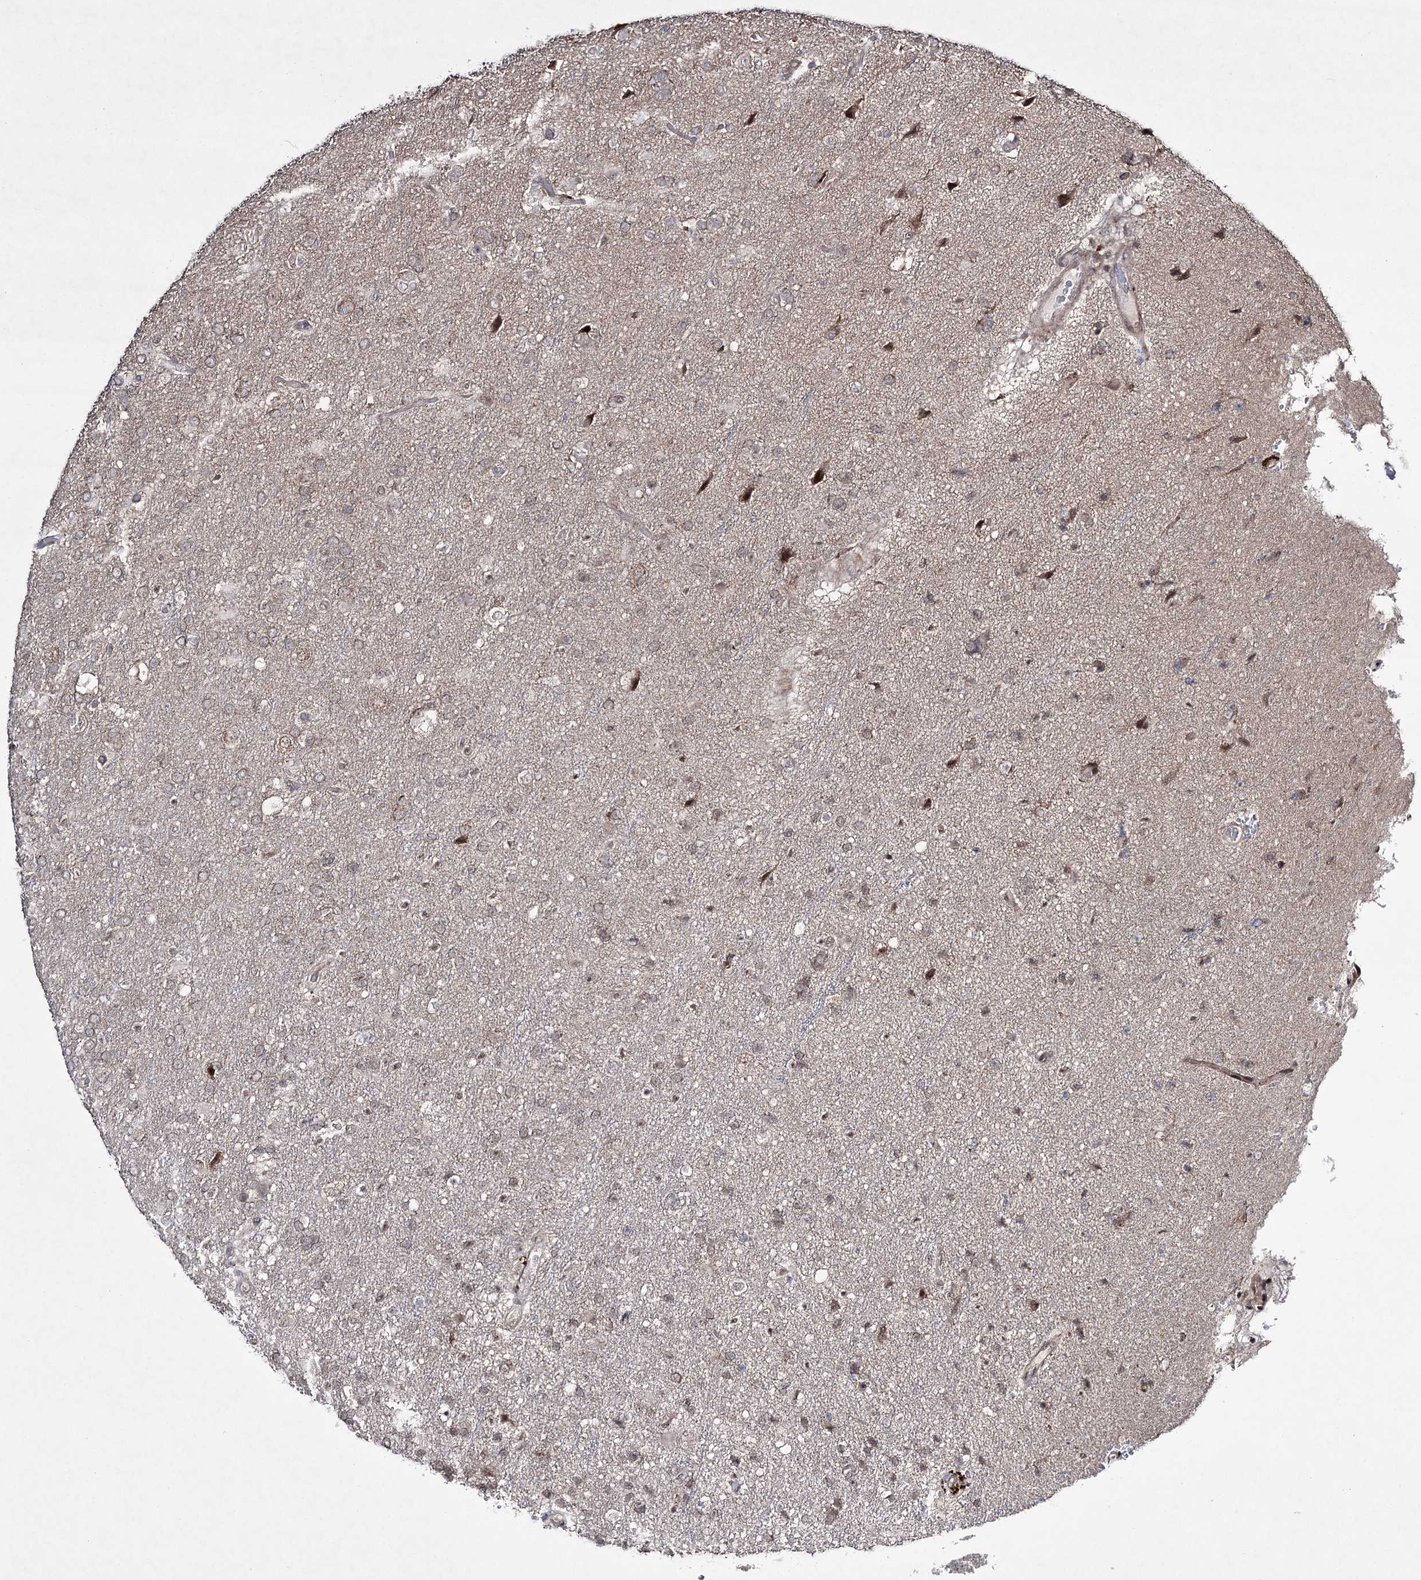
{"staining": {"intensity": "weak", "quantity": "<25%", "location": "nuclear"}, "tissue": "glioma", "cell_type": "Tumor cells", "image_type": "cancer", "snomed": [{"axis": "morphology", "description": "Glioma, malignant, High grade"}, {"axis": "topography", "description": "Brain"}], "caption": "This is a histopathology image of IHC staining of malignant high-grade glioma, which shows no staining in tumor cells.", "gene": "HOXC11", "patient": {"sex": "male", "age": 61}}